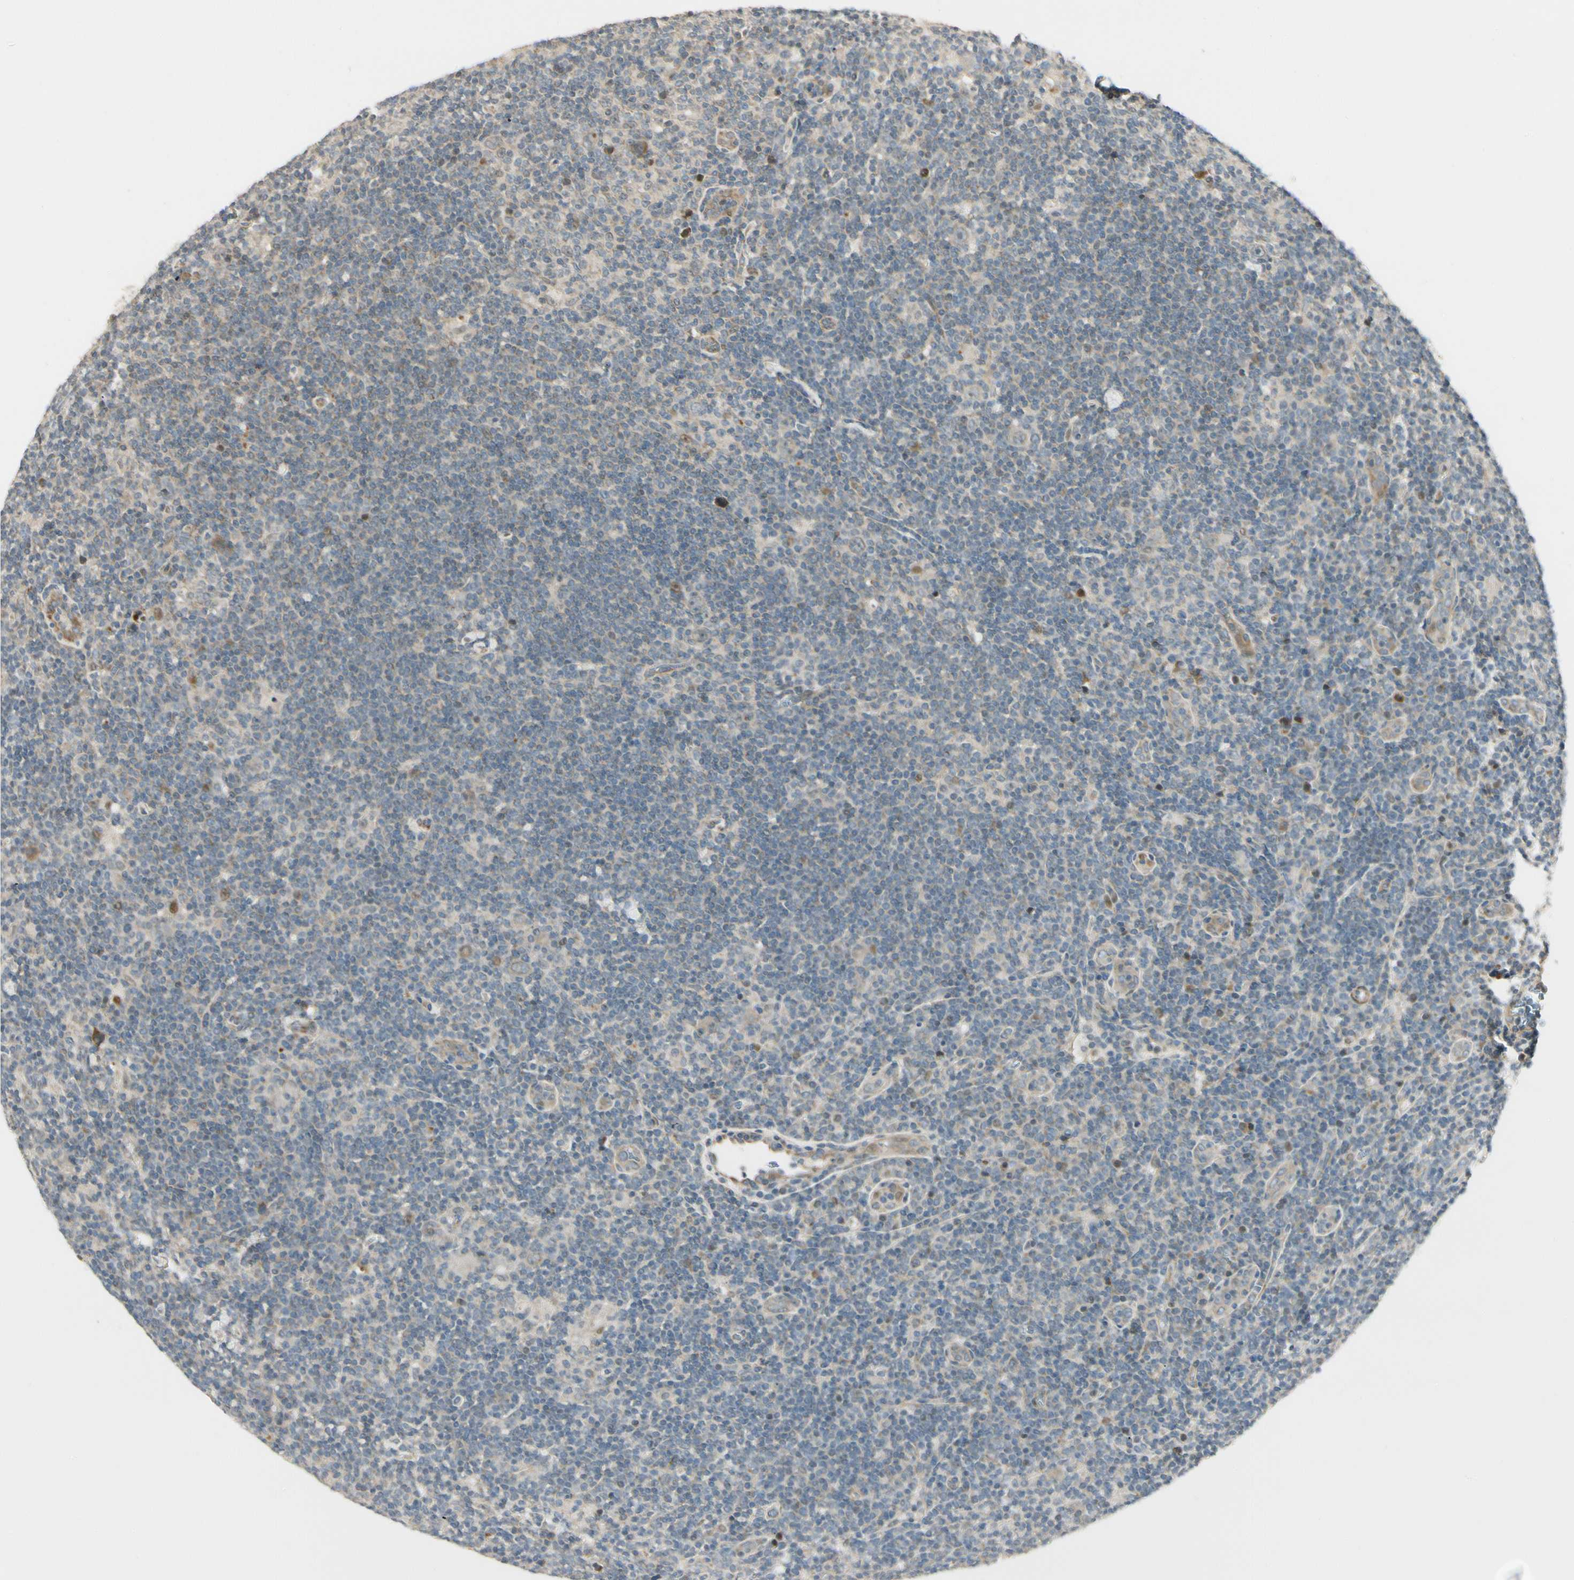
{"staining": {"intensity": "weak", "quantity": ">75%", "location": "cytoplasmic/membranous"}, "tissue": "lymphoma", "cell_type": "Tumor cells", "image_type": "cancer", "snomed": [{"axis": "morphology", "description": "Hodgkin's disease, NOS"}, {"axis": "topography", "description": "Lymph node"}], "caption": "Immunohistochemical staining of Hodgkin's disease exhibits weak cytoplasmic/membranous protein expression in about >75% of tumor cells. The staining was performed using DAB to visualize the protein expression in brown, while the nuclei were stained in blue with hematoxylin (Magnification: 20x).", "gene": "P4HA3", "patient": {"sex": "female", "age": 57}}